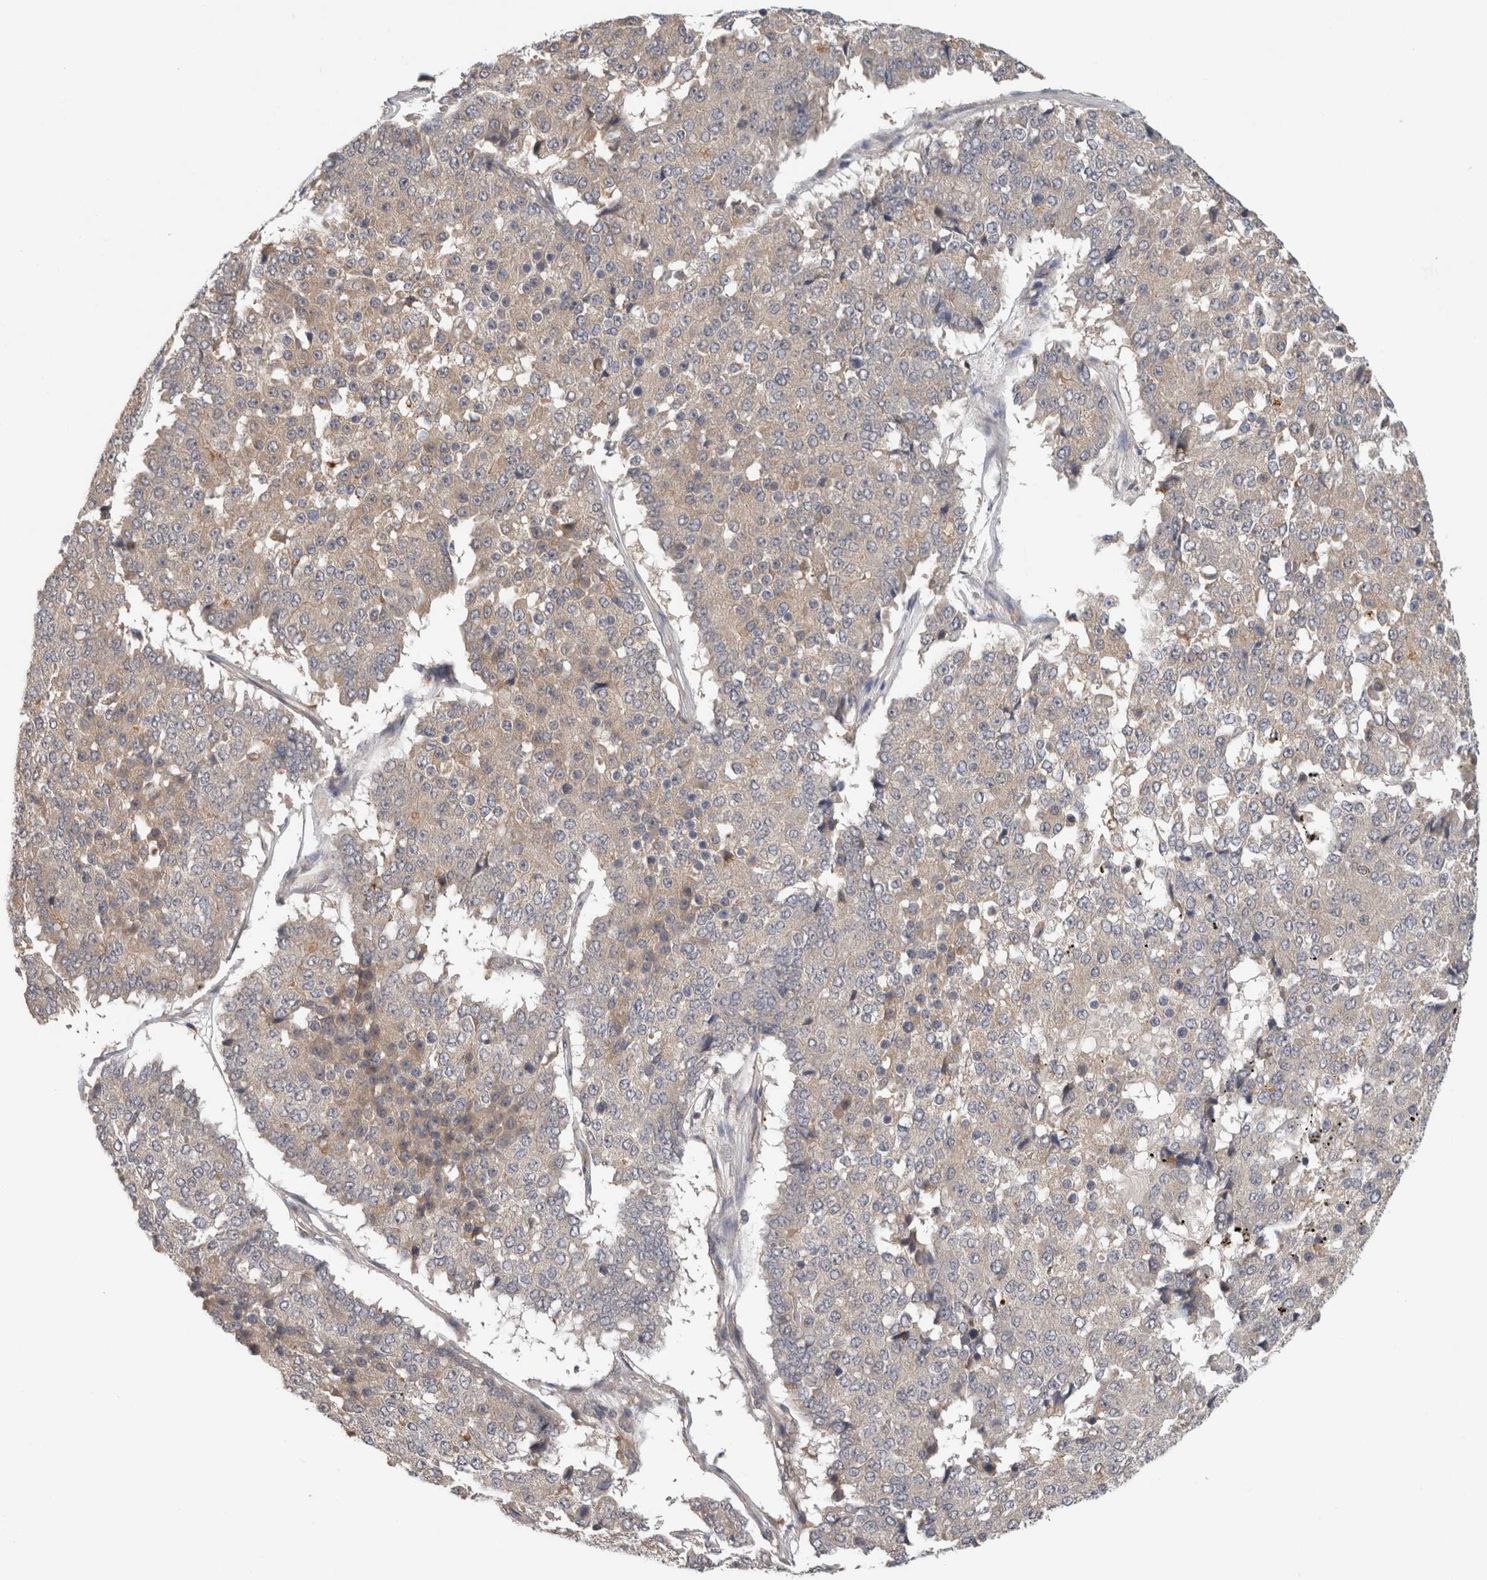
{"staining": {"intensity": "negative", "quantity": "none", "location": "none"}, "tissue": "pancreatic cancer", "cell_type": "Tumor cells", "image_type": "cancer", "snomed": [{"axis": "morphology", "description": "Adenocarcinoma, NOS"}, {"axis": "topography", "description": "Pancreas"}], "caption": "IHC of human pancreatic cancer (adenocarcinoma) reveals no positivity in tumor cells.", "gene": "SGK1", "patient": {"sex": "male", "age": 50}}